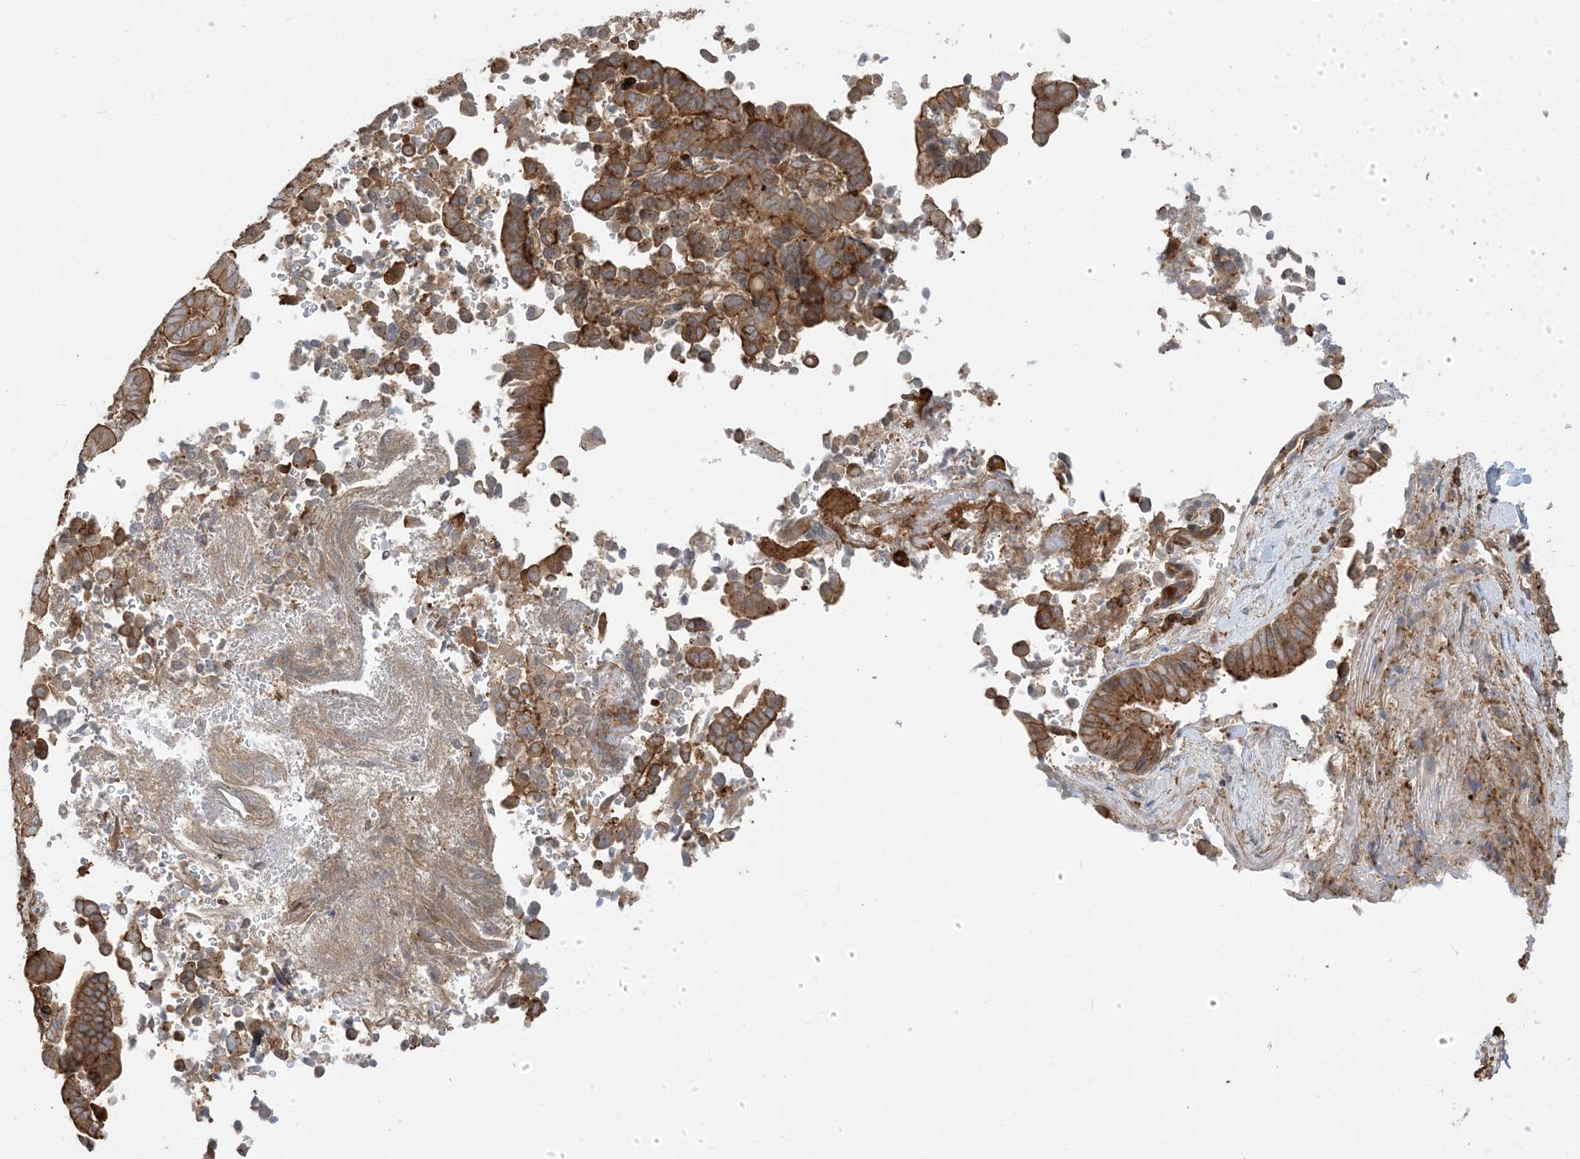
{"staining": {"intensity": "moderate", "quantity": ">75%", "location": "cytoplasmic/membranous"}, "tissue": "liver cancer", "cell_type": "Tumor cells", "image_type": "cancer", "snomed": [{"axis": "morphology", "description": "Cholangiocarcinoma"}, {"axis": "topography", "description": "Liver"}], "caption": "A brown stain highlights moderate cytoplasmic/membranous positivity of a protein in human liver cancer tumor cells. (DAB IHC with brightfield microscopy, high magnification).", "gene": "CAPZB", "patient": {"sex": "female", "age": 75}}